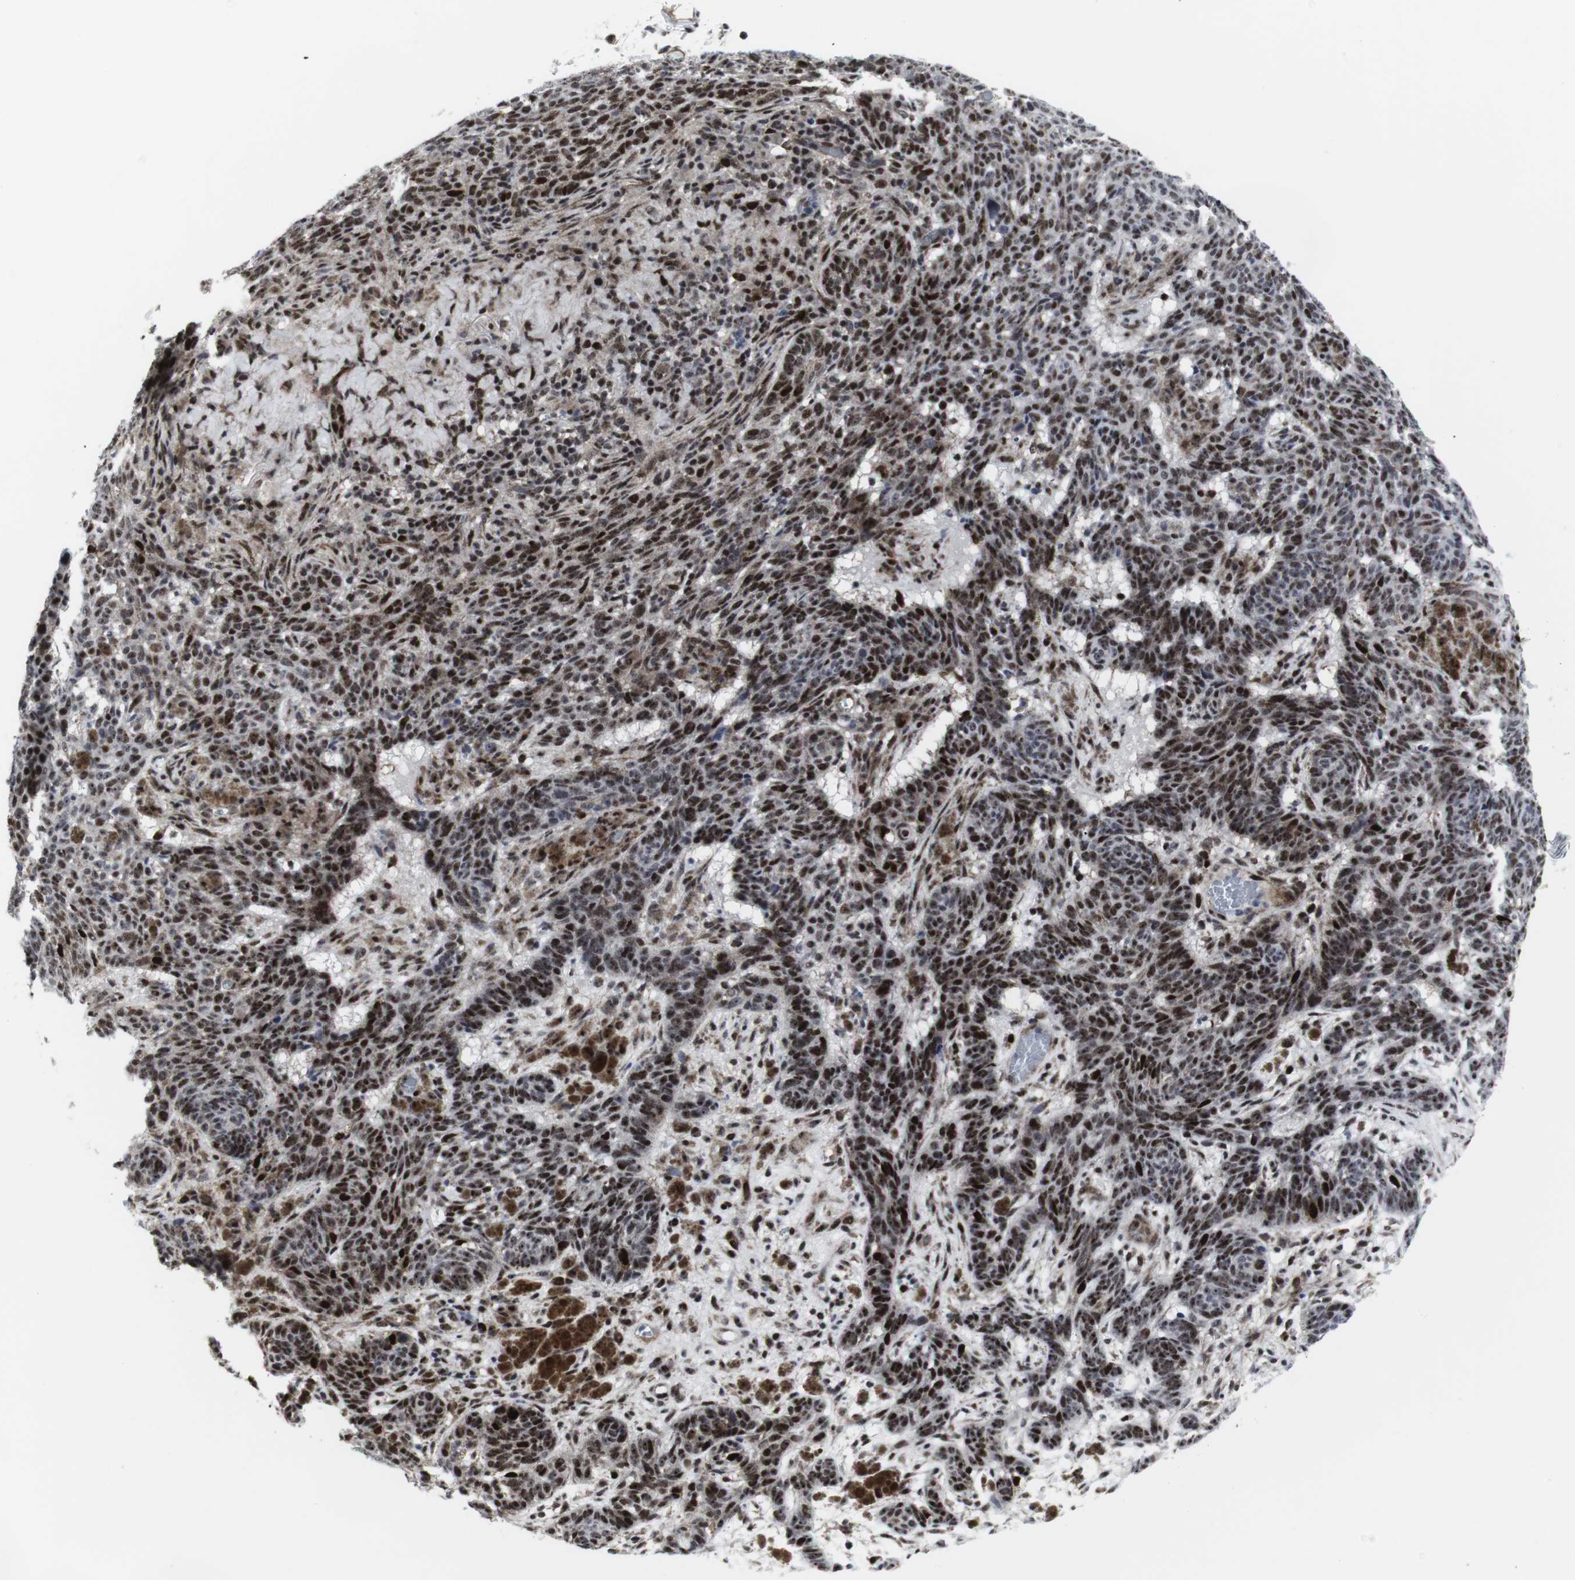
{"staining": {"intensity": "strong", "quantity": ">75%", "location": "nuclear"}, "tissue": "skin cancer", "cell_type": "Tumor cells", "image_type": "cancer", "snomed": [{"axis": "morphology", "description": "Basal cell carcinoma"}, {"axis": "topography", "description": "Skin"}], "caption": "Human skin cancer stained for a protein (brown) demonstrates strong nuclear positive expression in approximately >75% of tumor cells.", "gene": "MLH1", "patient": {"sex": "male", "age": 85}}